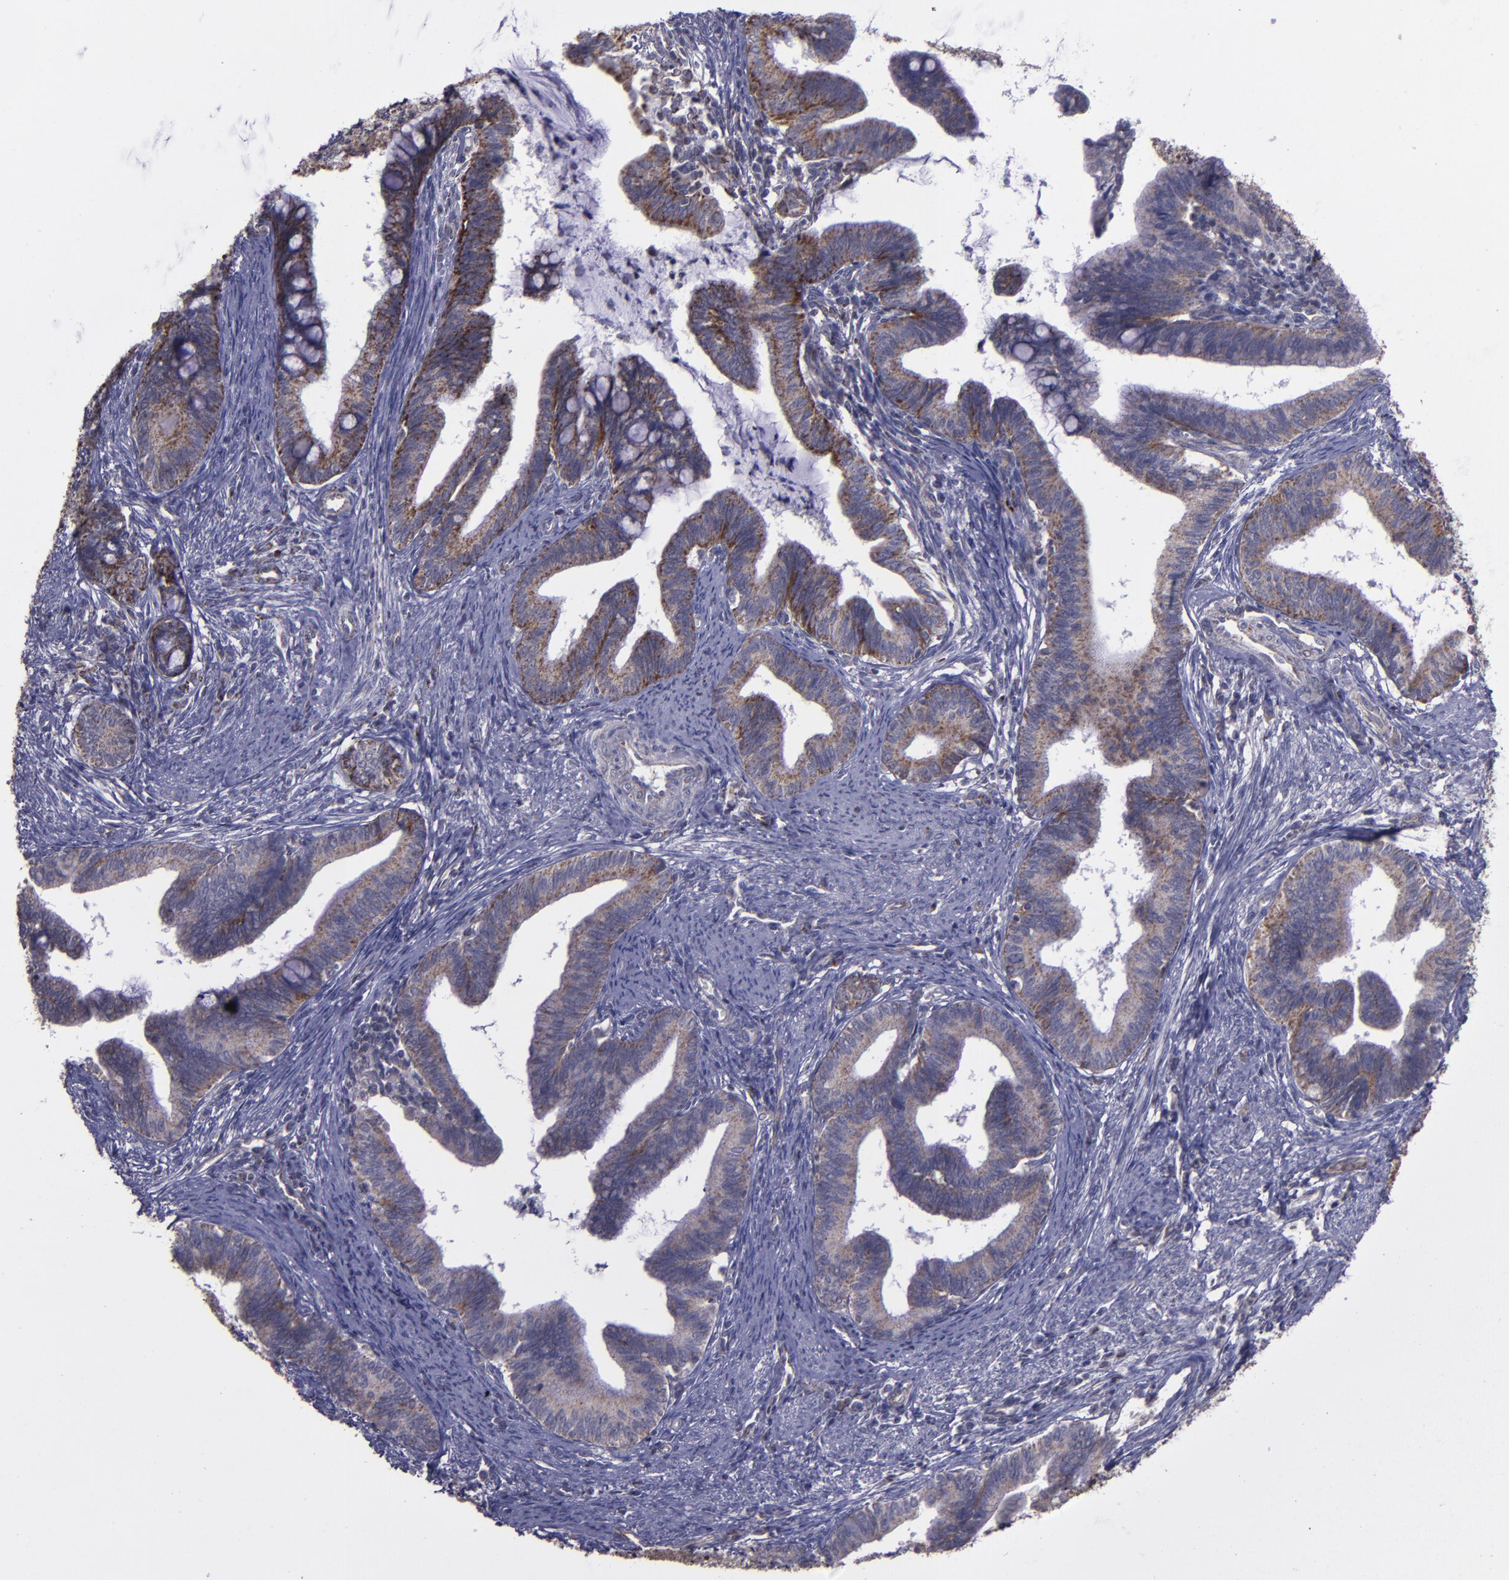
{"staining": {"intensity": "moderate", "quantity": ">75%", "location": "cytoplasmic/membranous"}, "tissue": "cervical cancer", "cell_type": "Tumor cells", "image_type": "cancer", "snomed": [{"axis": "morphology", "description": "Adenocarcinoma, NOS"}, {"axis": "topography", "description": "Cervix"}], "caption": "IHC micrograph of human cervical cancer (adenocarcinoma) stained for a protein (brown), which demonstrates medium levels of moderate cytoplasmic/membranous staining in about >75% of tumor cells.", "gene": "LONP1", "patient": {"sex": "female", "age": 36}}